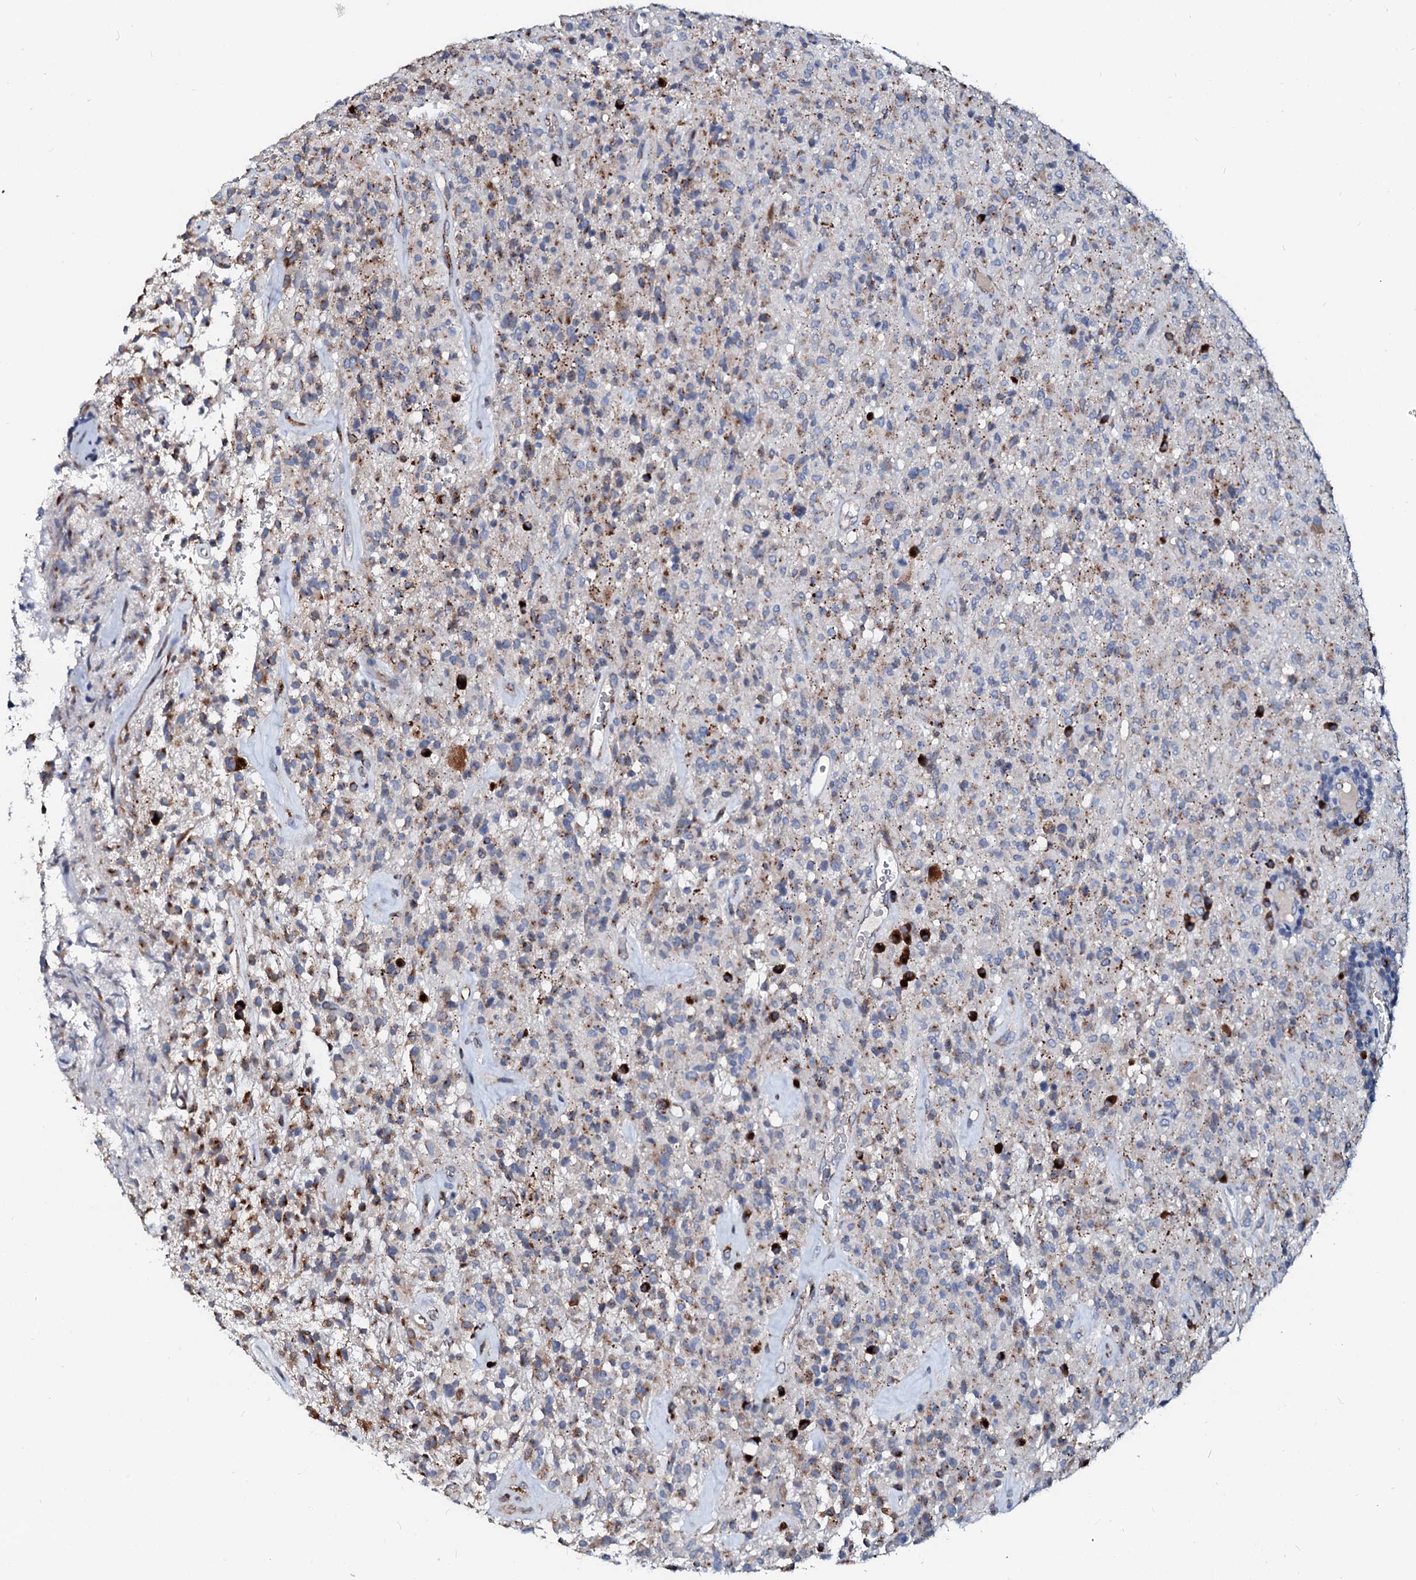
{"staining": {"intensity": "moderate", "quantity": "<25%", "location": "cytoplasmic/membranous"}, "tissue": "glioma", "cell_type": "Tumor cells", "image_type": "cancer", "snomed": [{"axis": "morphology", "description": "Glioma, malignant, High grade"}, {"axis": "topography", "description": "Brain"}], "caption": "Moderate cytoplasmic/membranous positivity is seen in approximately <25% of tumor cells in glioma.", "gene": "LMAN1", "patient": {"sex": "female", "age": 57}}